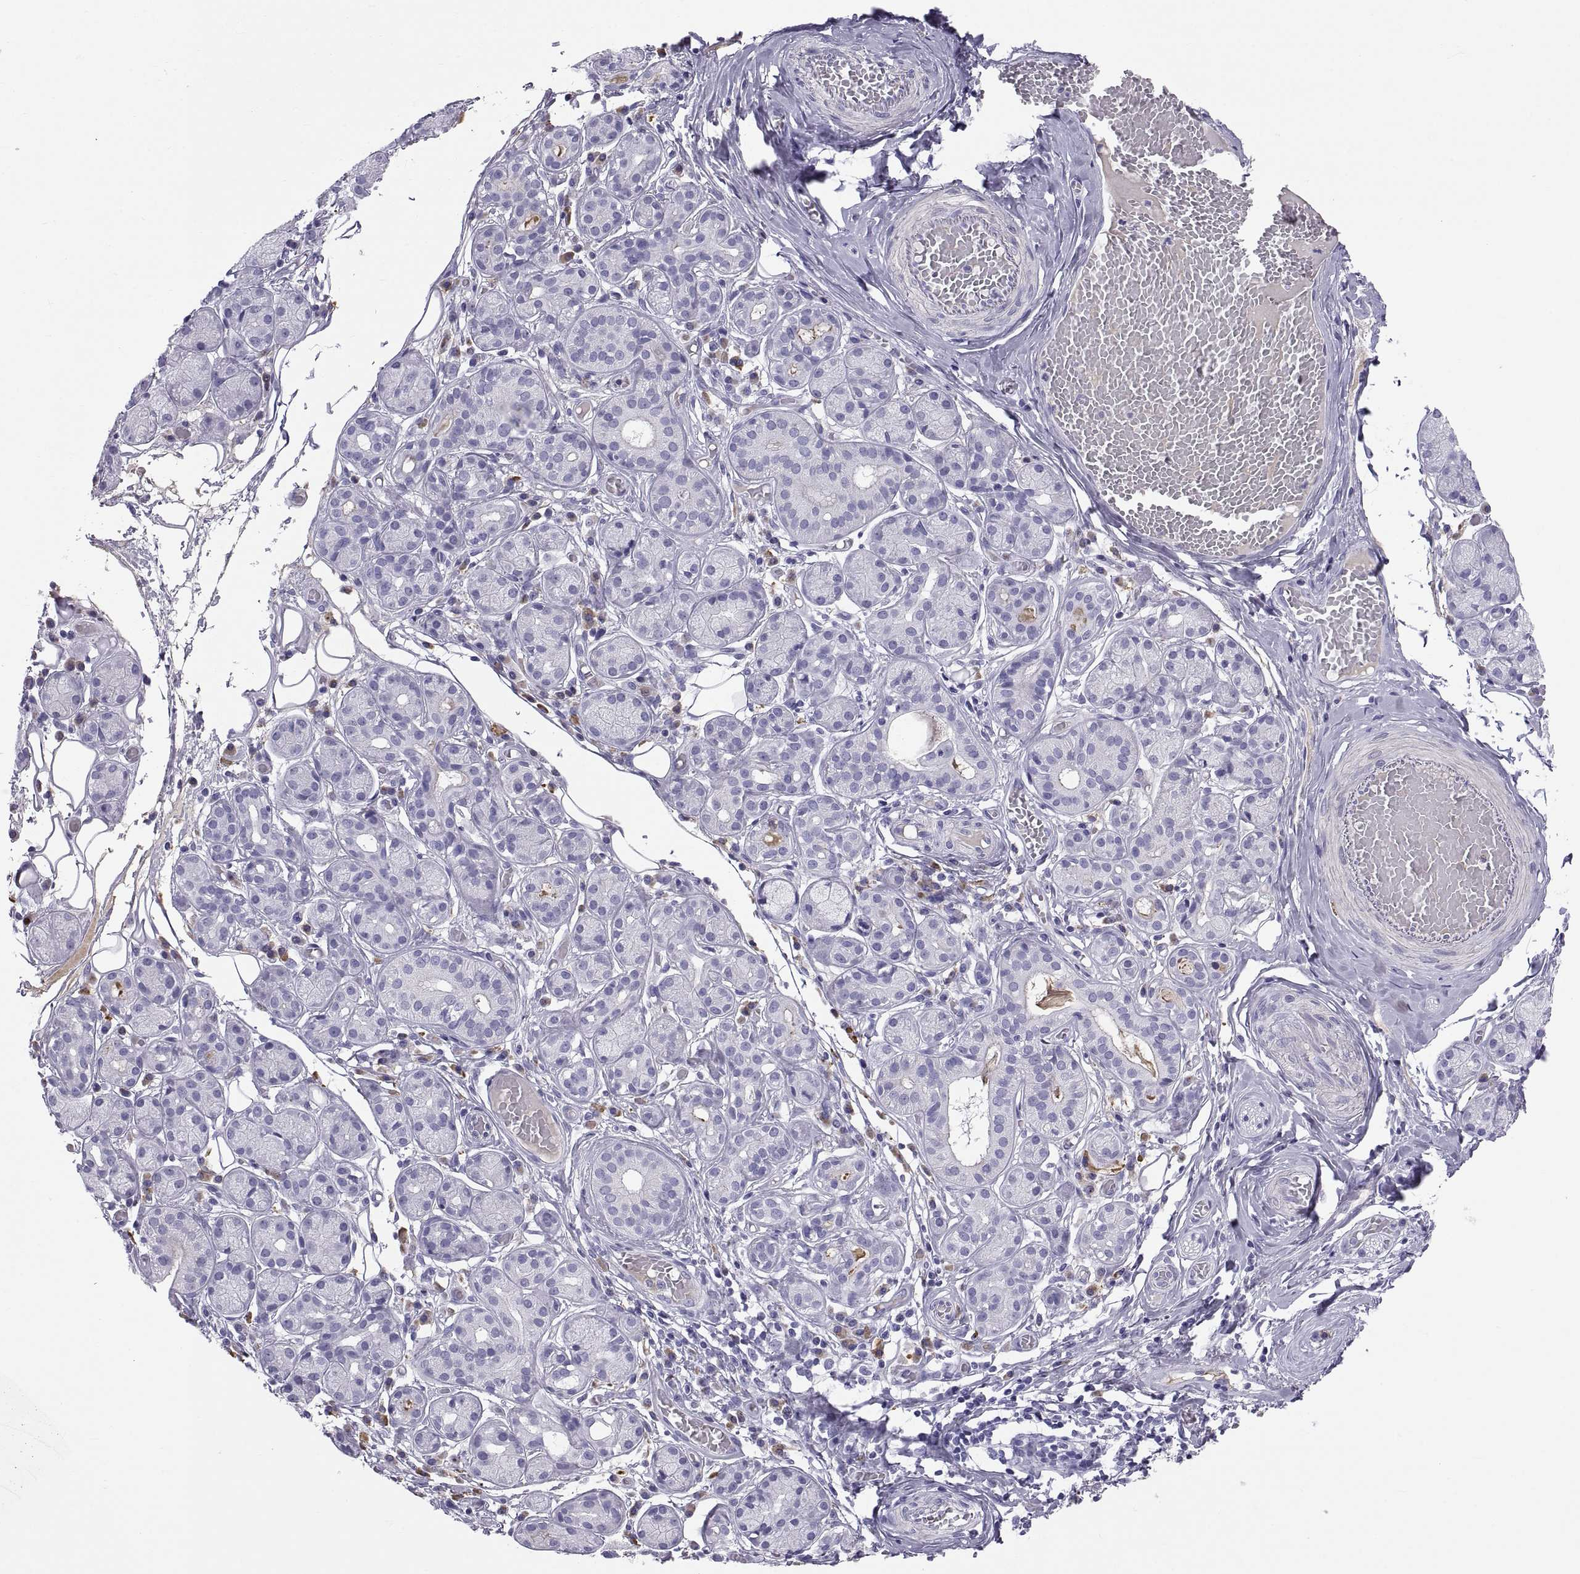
{"staining": {"intensity": "negative", "quantity": "none", "location": "none"}, "tissue": "salivary gland", "cell_type": "Glandular cells", "image_type": "normal", "snomed": [{"axis": "morphology", "description": "Normal tissue, NOS"}, {"axis": "topography", "description": "Salivary gland"}, {"axis": "topography", "description": "Peripheral nerve tissue"}], "caption": "Image shows no protein staining in glandular cells of unremarkable salivary gland.", "gene": "CT47A10", "patient": {"sex": "male", "age": 71}}